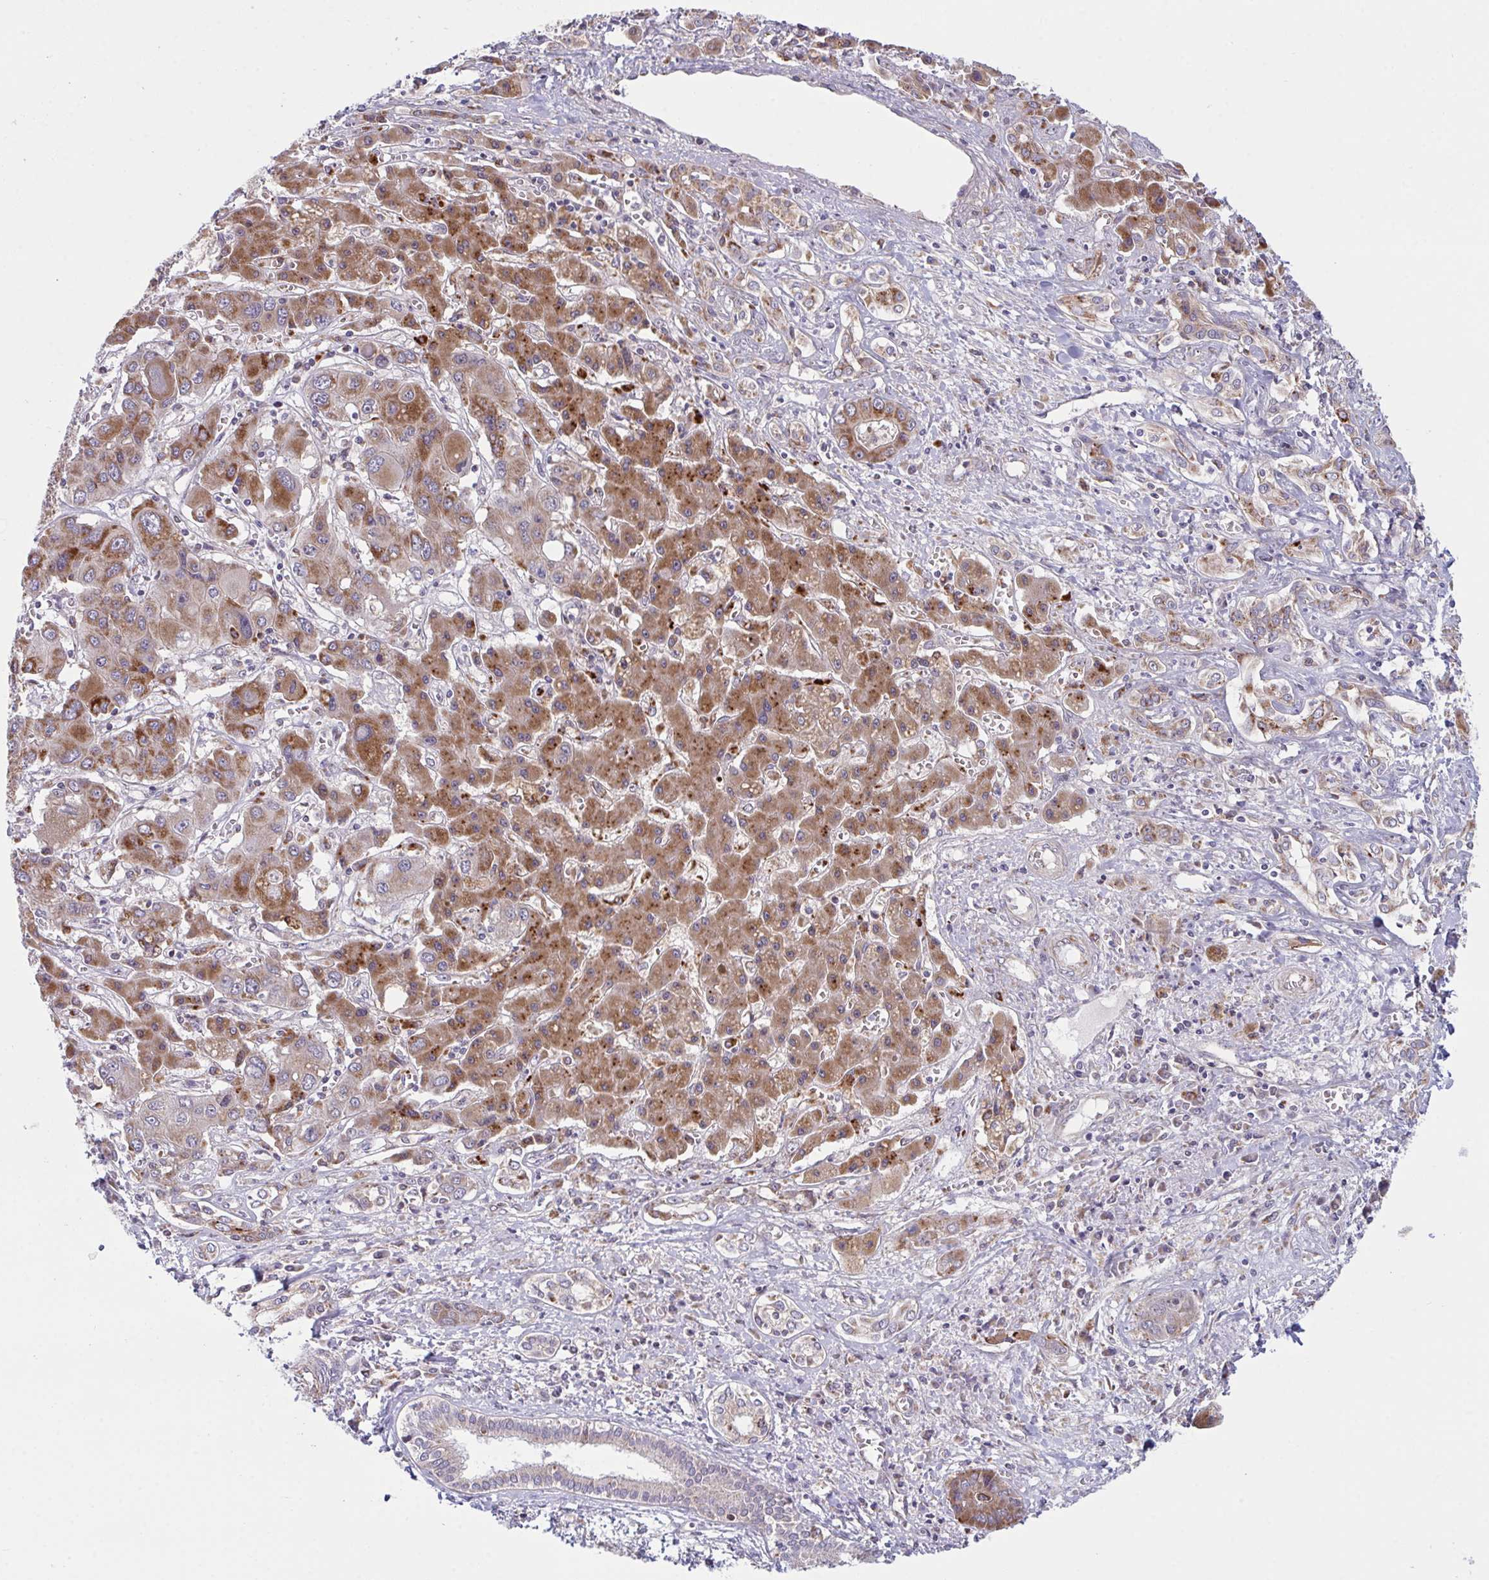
{"staining": {"intensity": "moderate", "quantity": ">75%", "location": "cytoplasmic/membranous"}, "tissue": "liver cancer", "cell_type": "Tumor cells", "image_type": "cancer", "snomed": [{"axis": "morphology", "description": "Cholangiocarcinoma"}, {"axis": "topography", "description": "Liver"}], "caption": "IHC (DAB) staining of human cholangiocarcinoma (liver) shows moderate cytoplasmic/membranous protein expression in about >75% of tumor cells.", "gene": "XAF1", "patient": {"sex": "male", "age": 67}}